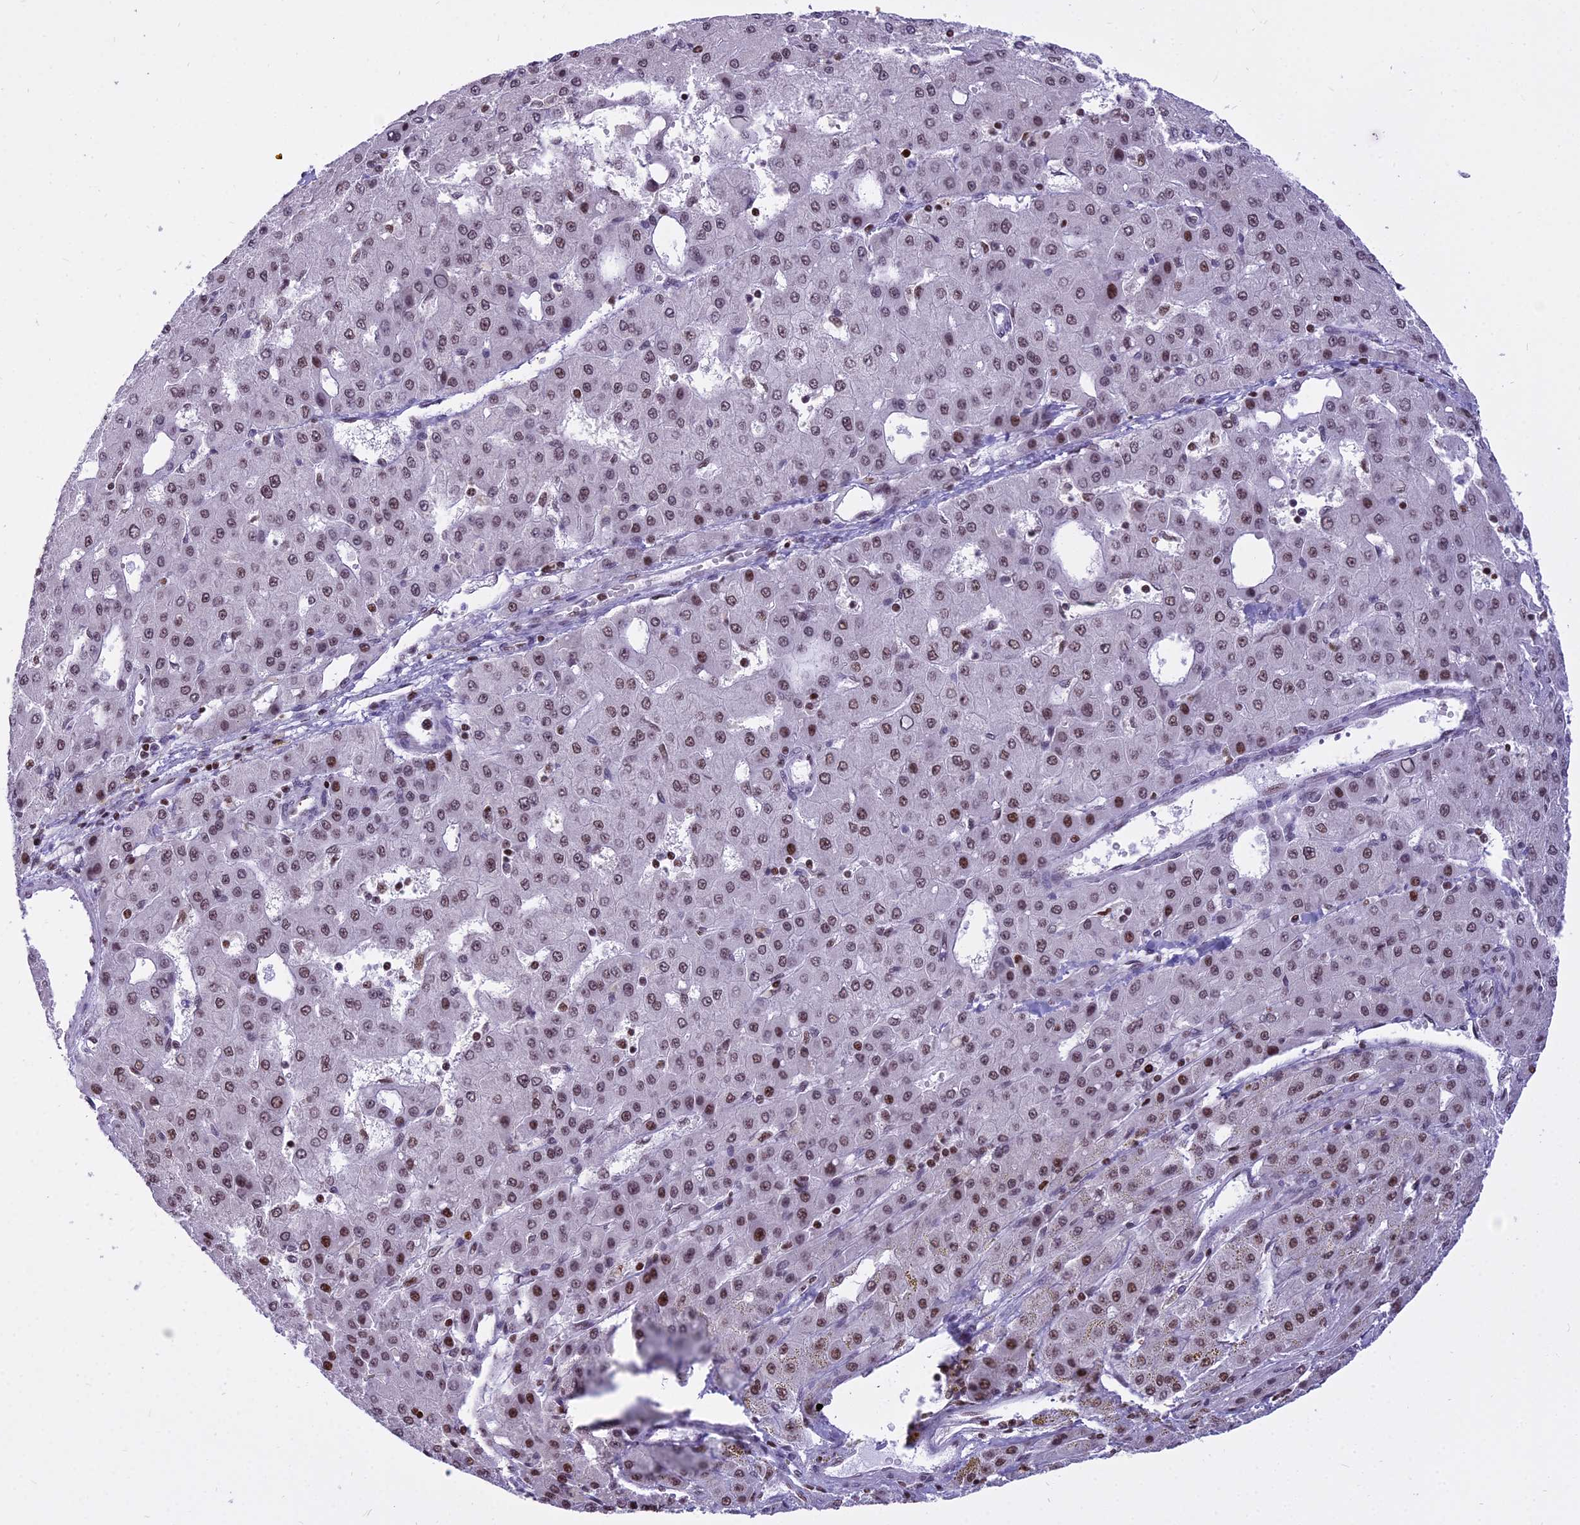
{"staining": {"intensity": "weak", "quantity": ">75%", "location": "nuclear"}, "tissue": "liver cancer", "cell_type": "Tumor cells", "image_type": "cancer", "snomed": [{"axis": "morphology", "description": "Carcinoma, Hepatocellular, NOS"}, {"axis": "topography", "description": "Liver"}], "caption": "A high-resolution photomicrograph shows immunohistochemistry staining of liver cancer, which reveals weak nuclear positivity in about >75% of tumor cells.", "gene": "PARP1", "patient": {"sex": "male", "age": 47}}